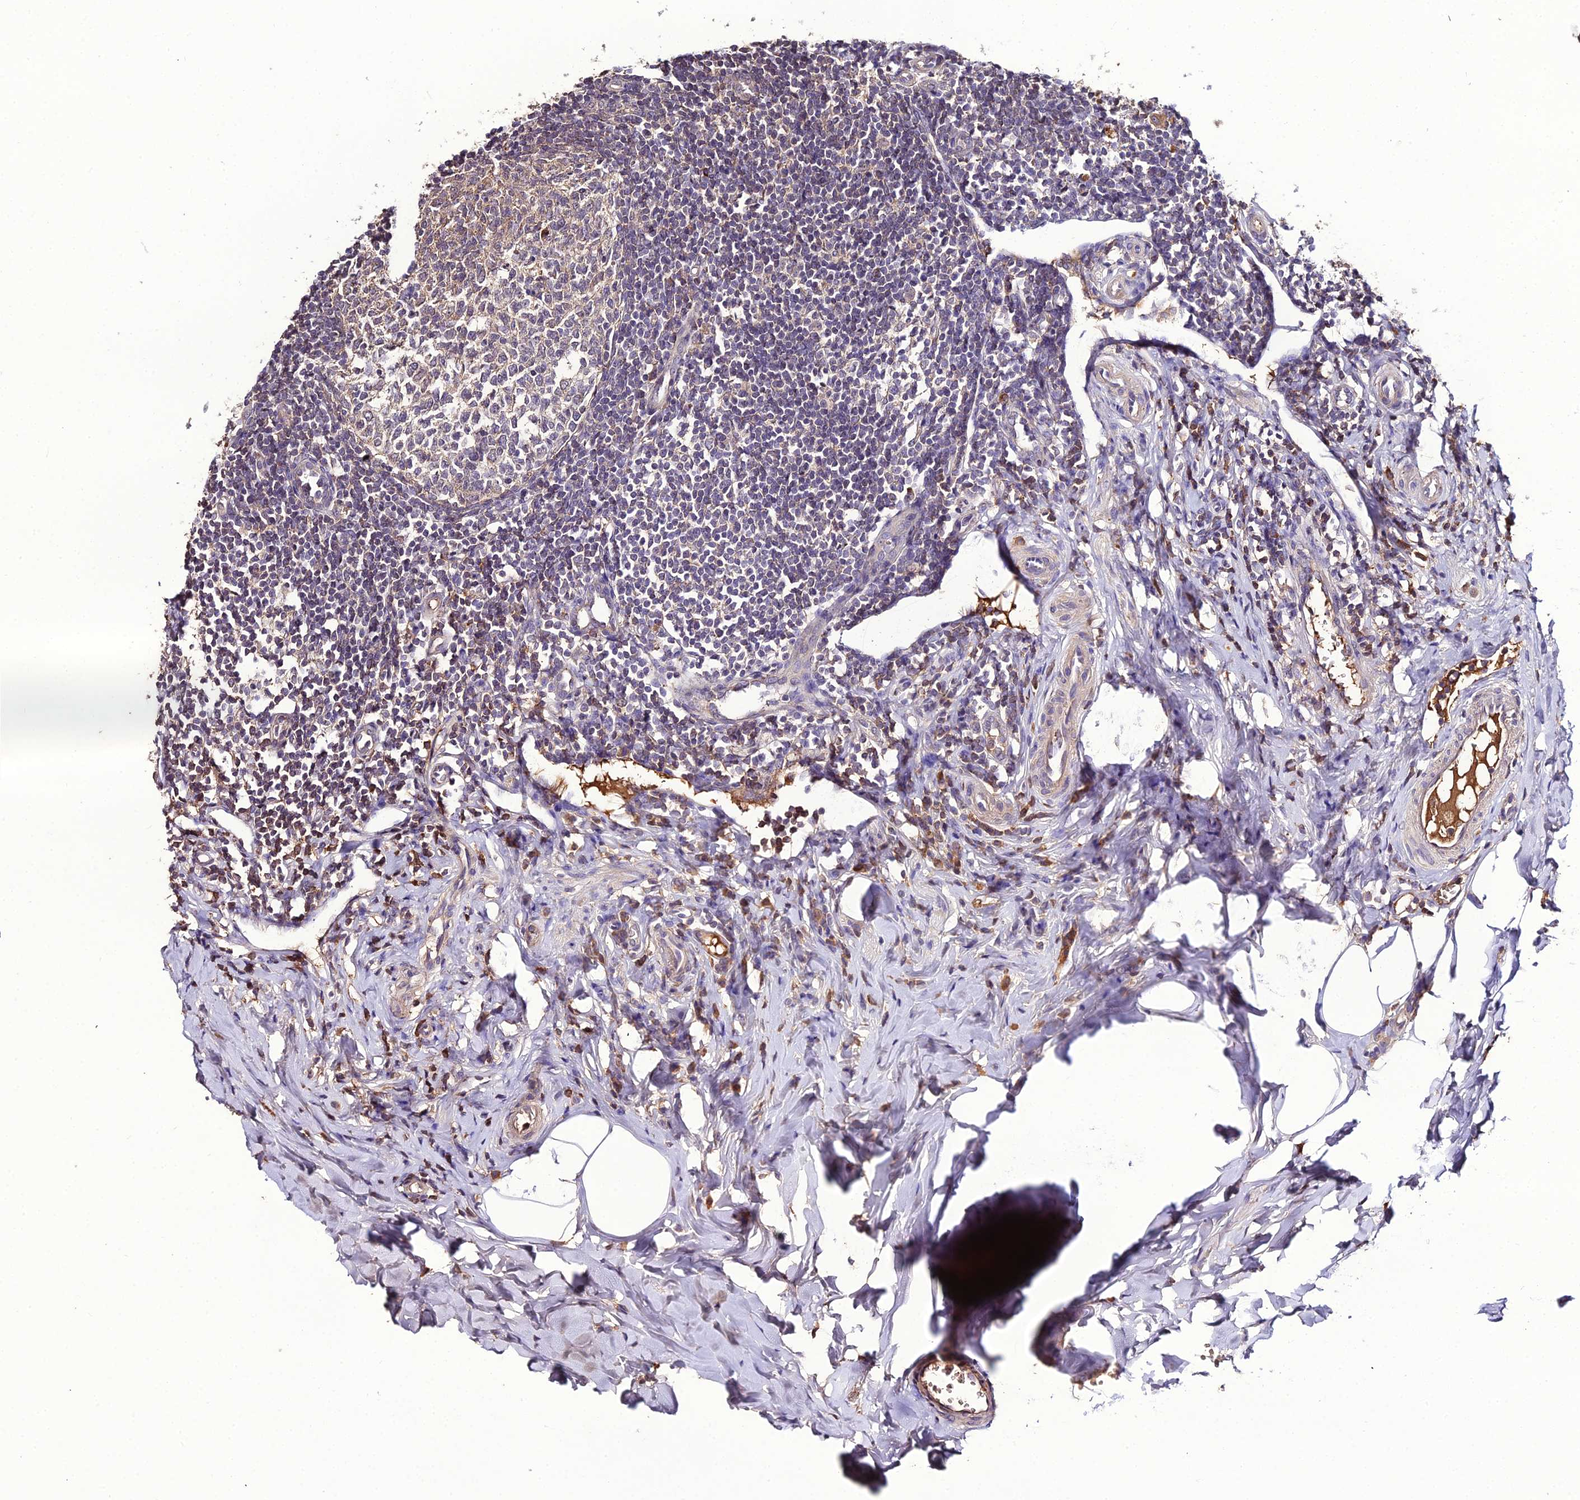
{"staining": {"intensity": "weak", "quantity": ">75%", "location": "cytoplasmic/membranous"}, "tissue": "appendix", "cell_type": "Glandular cells", "image_type": "normal", "snomed": [{"axis": "morphology", "description": "Normal tissue, NOS"}, {"axis": "topography", "description": "Appendix"}], "caption": "A histopathology image of human appendix stained for a protein reveals weak cytoplasmic/membranous brown staining in glandular cells. The staining is performed using DAB (3,3'-diaminobenzidine) brown chromogen to label protein expression. The nuclei are counter-stained blue using hematoxylin.", "gene": "KCTD16", "patient": {"sex": "female", "age": 33}}